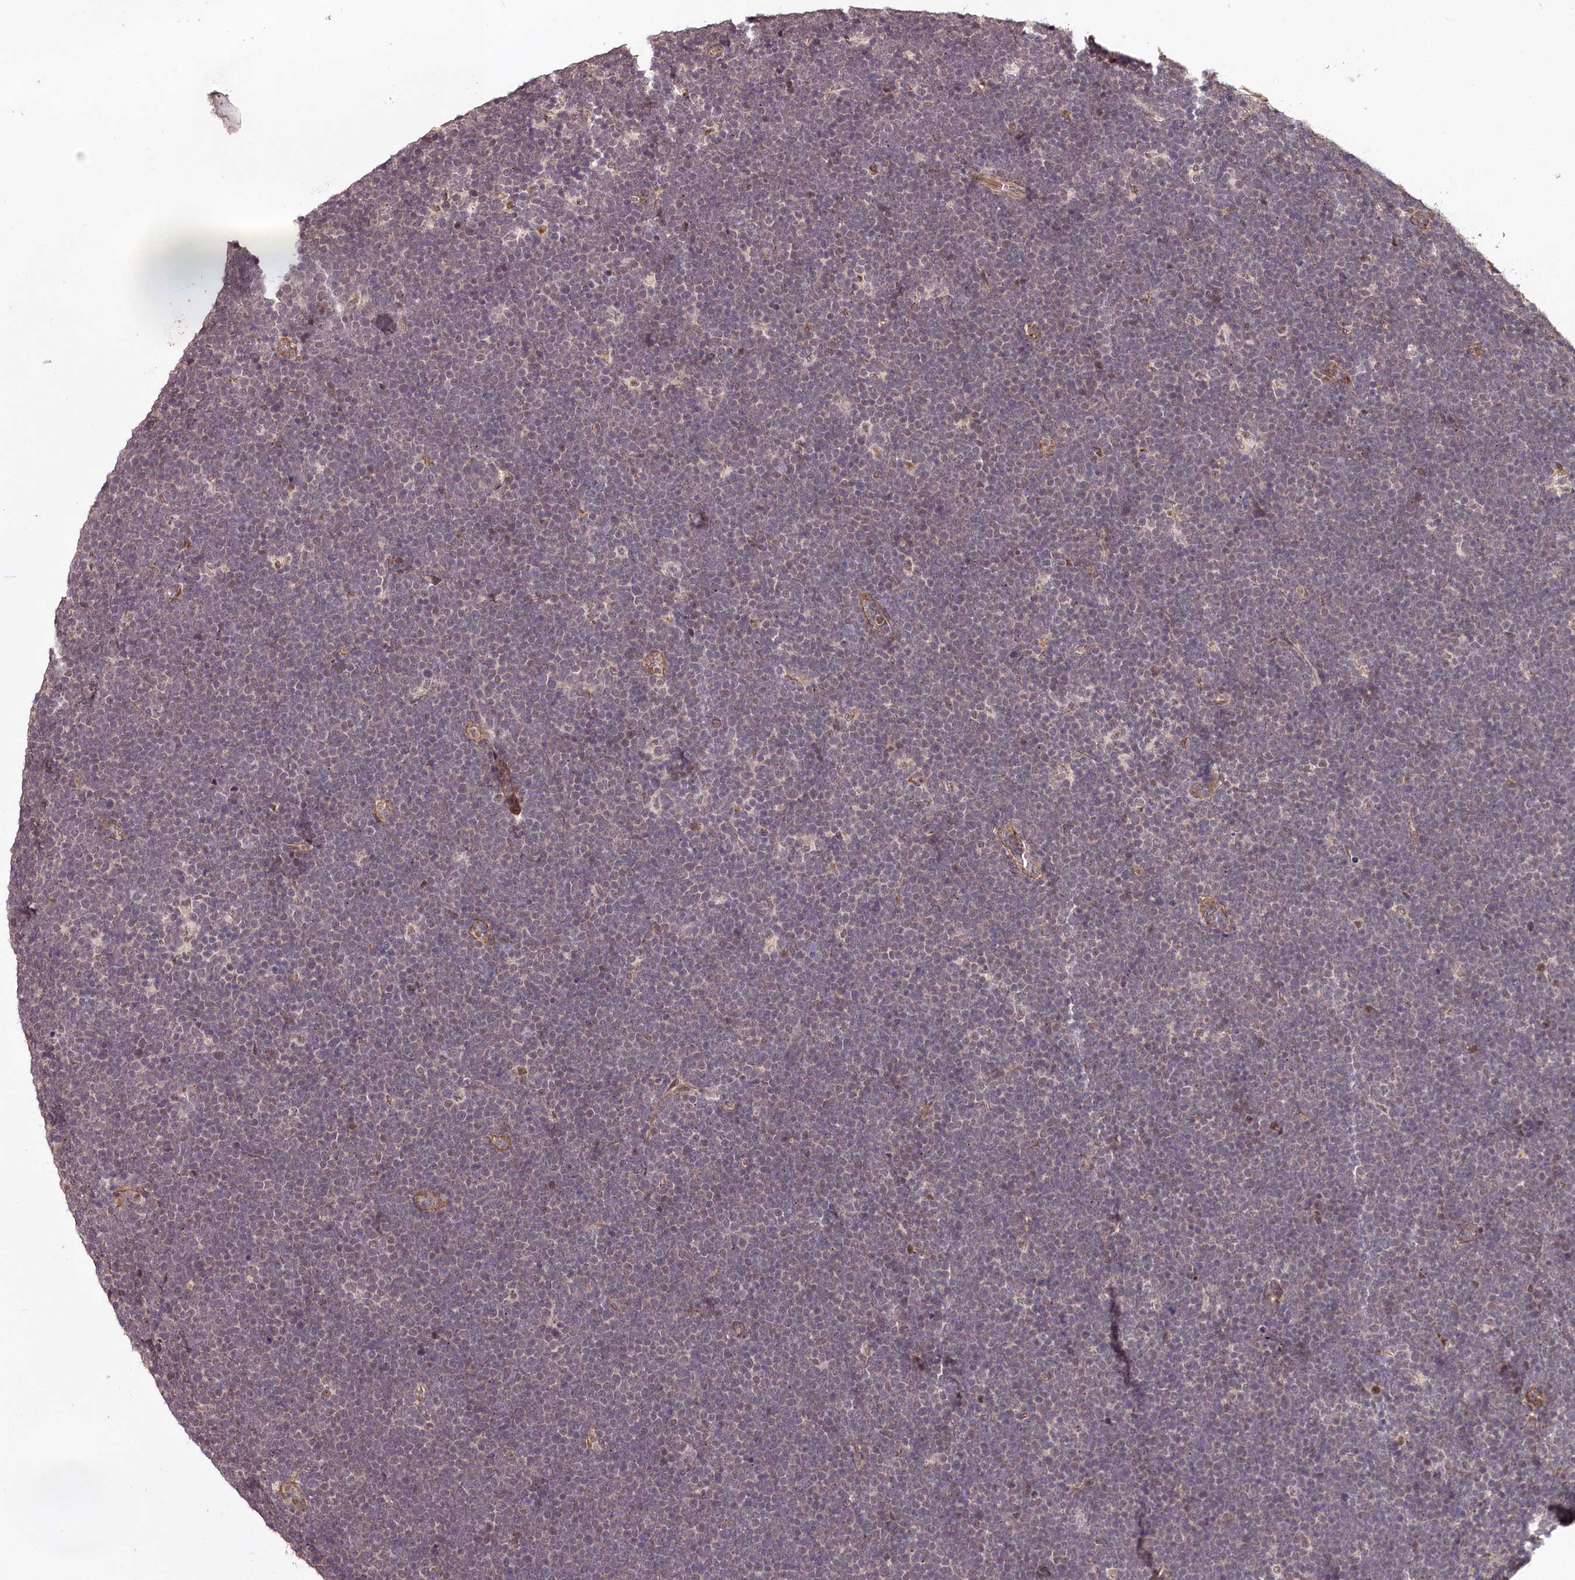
{"staining": {"intensity": "moderate", "quantity": "<25%", "location": "nuclear"}, "tissue": "lymphoma", "cell_type": "Tumor cells", "image_type": "cancer", "snomed": [{"axis": "morphology", "description": "Malignant lymphoma, non-Hodgkin's type, High grade"}, {"axis": "topography", "description": "Lymph node"}], "caption": "Immunohistochemical staining of high-grade malignant lymphoma, non-Hodgkin's type shows low levels of moderate nuclear expression in approximately <25% of tumor cells.", "gene": "MAML3", "patient": {"sex": "male", "age": 13}}